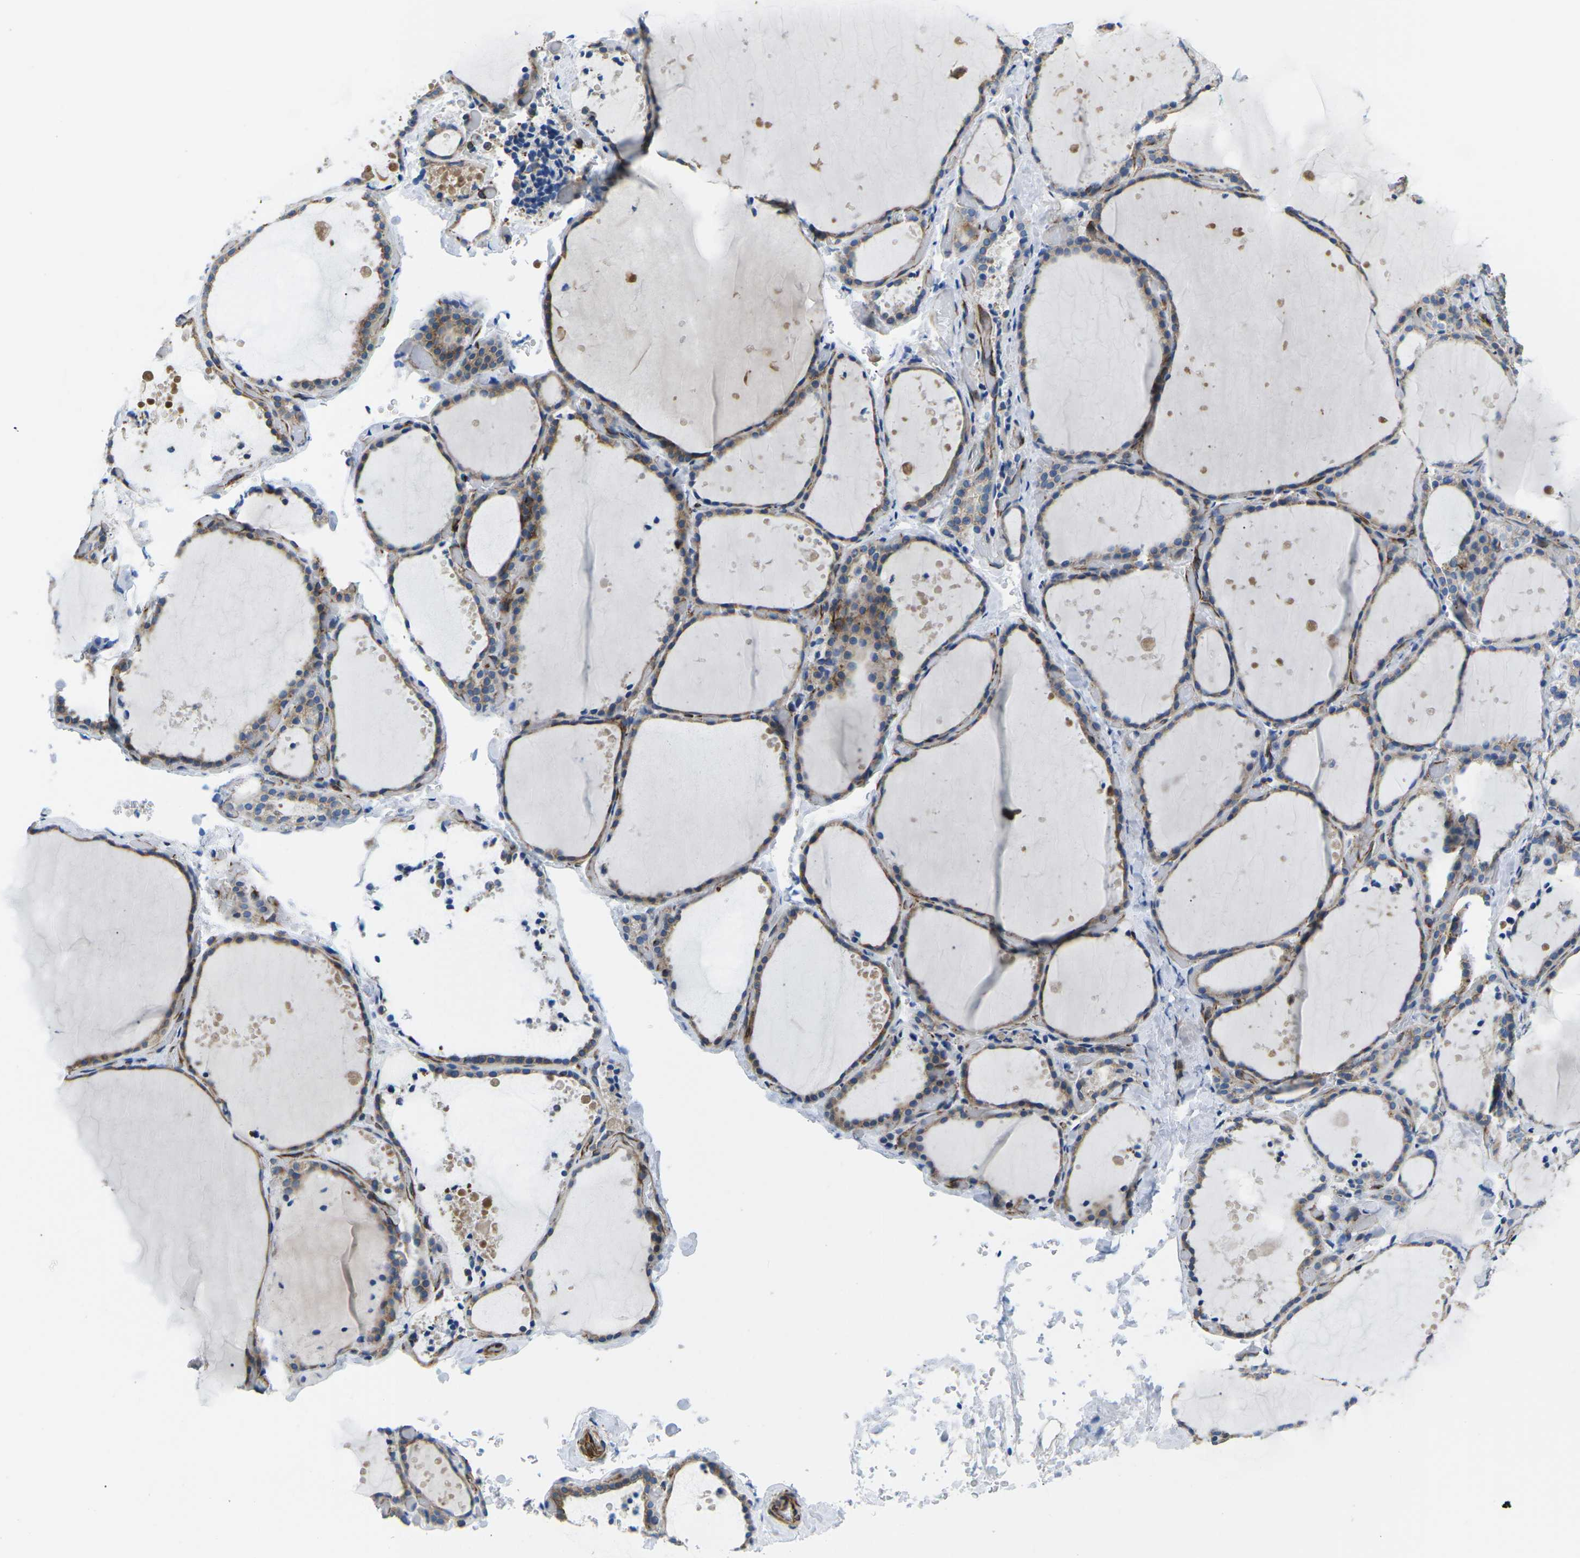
{"staining": {"intensity": "moderate", "quantity": ">75%", "location": "cytoplasmic/membranous"}, "tissue": "thyroid gland", "cell_type": "Glandular cells", "image_type": "normal", "snomed": [{"axis": "morphology", "description": "Normal tissue, NOS"}, {"axis": "topography", "description": "Thyroid gland"}], "caption": "Immunohistochemical staining of normal human thyroid gland displays medium levels of moderate cytoplasmic/membranous positivity in approximately >75% of glandular cells.", "gene": "TMEFF2", "patient": {"sex": "female", "age": 44}}